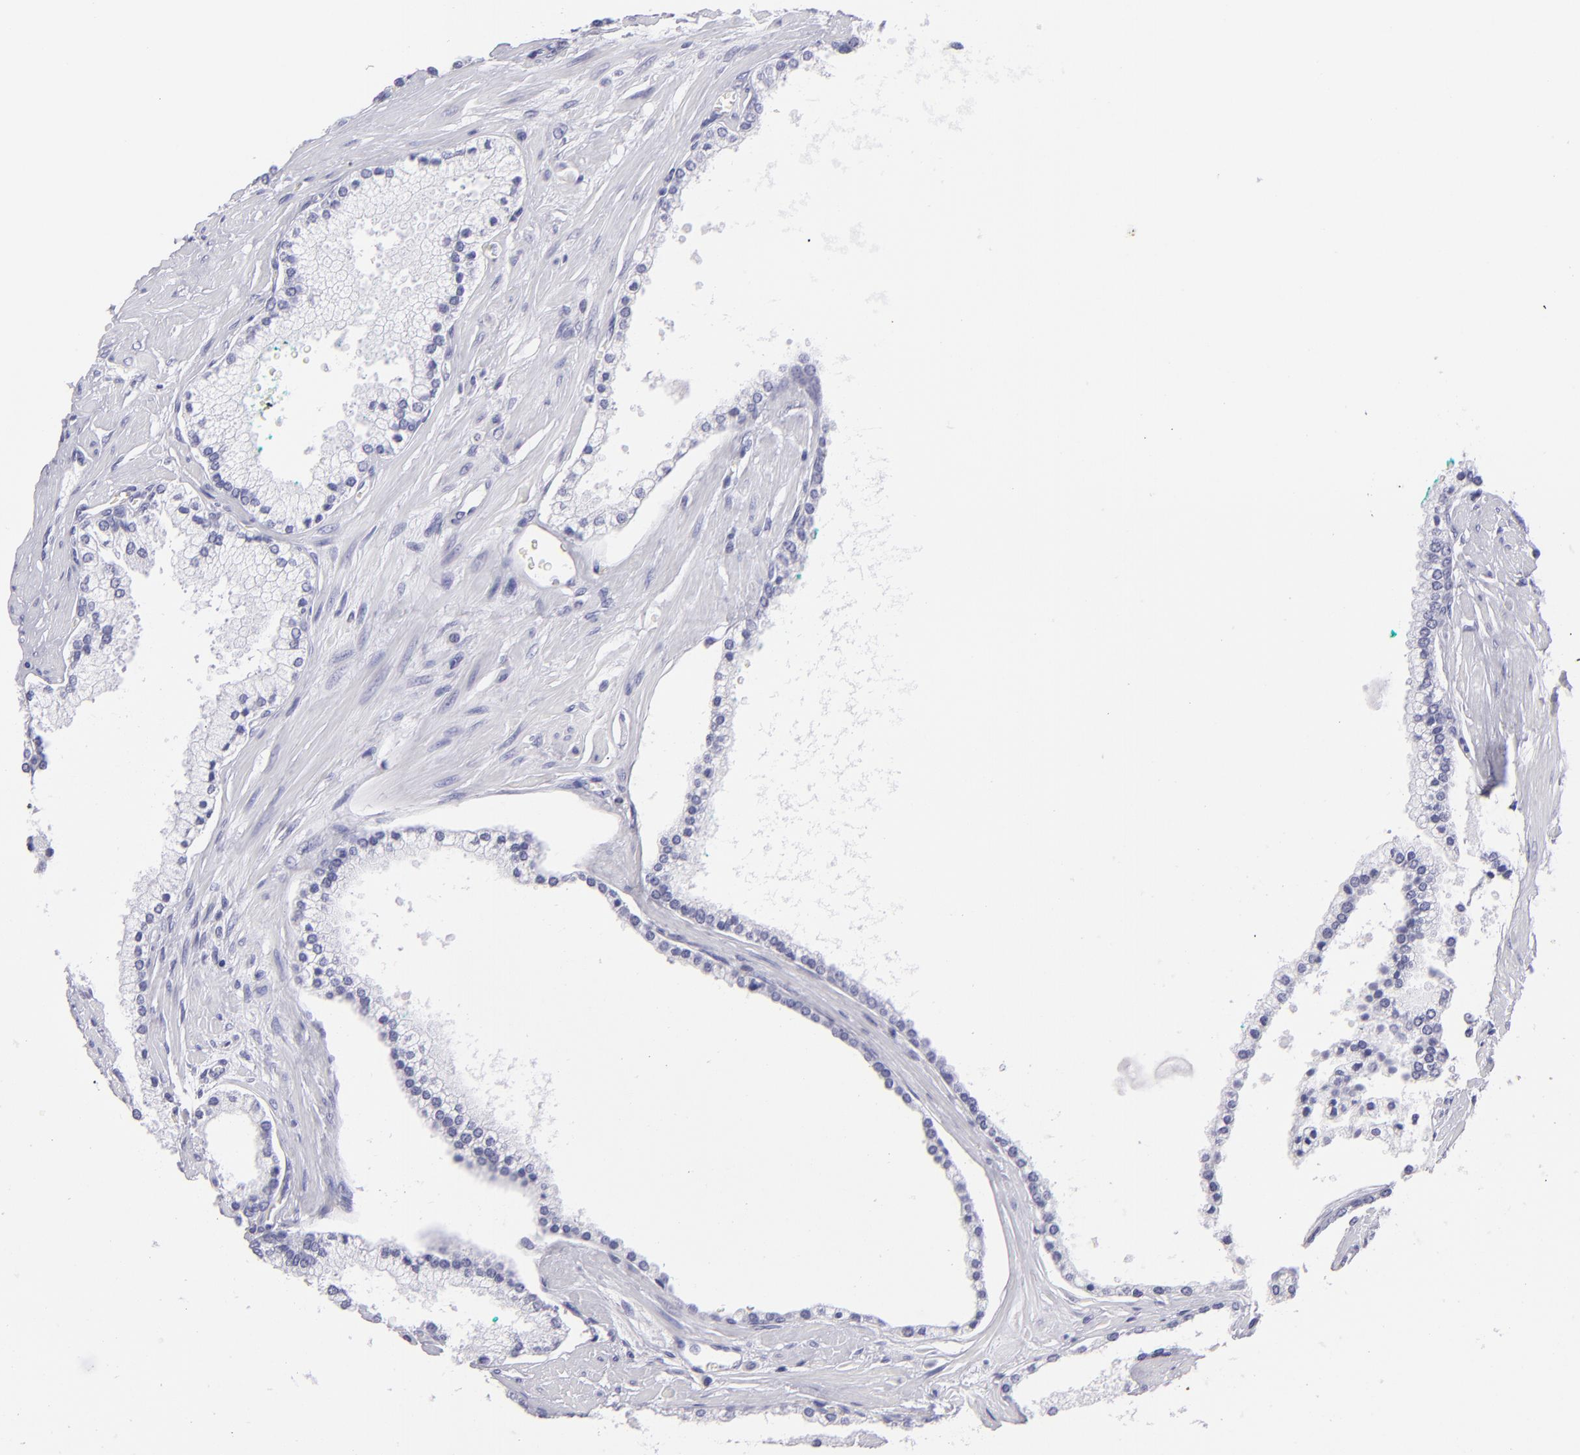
{"staining": {"intensity": "negative", "quantity": "none", "location": "none"}, "tissue": "prostate cancer", "cell_type": "Tumor cells", "image_type": "cancer", "snomed": [{"axis": "morphology", "description": "Adenocarcinoma, High grade"}, {"axis": "topography", "description": "Prostate"}], "caption": "This photomicrograph is of prostate high-grade adenocarcinoma stained with IHC to label a protein in brown with the nuclei are counter-stained blue. There is no expression in tumor cells.", "gene": "PVALB", "patient": {"sex": "male", "age": 71}}